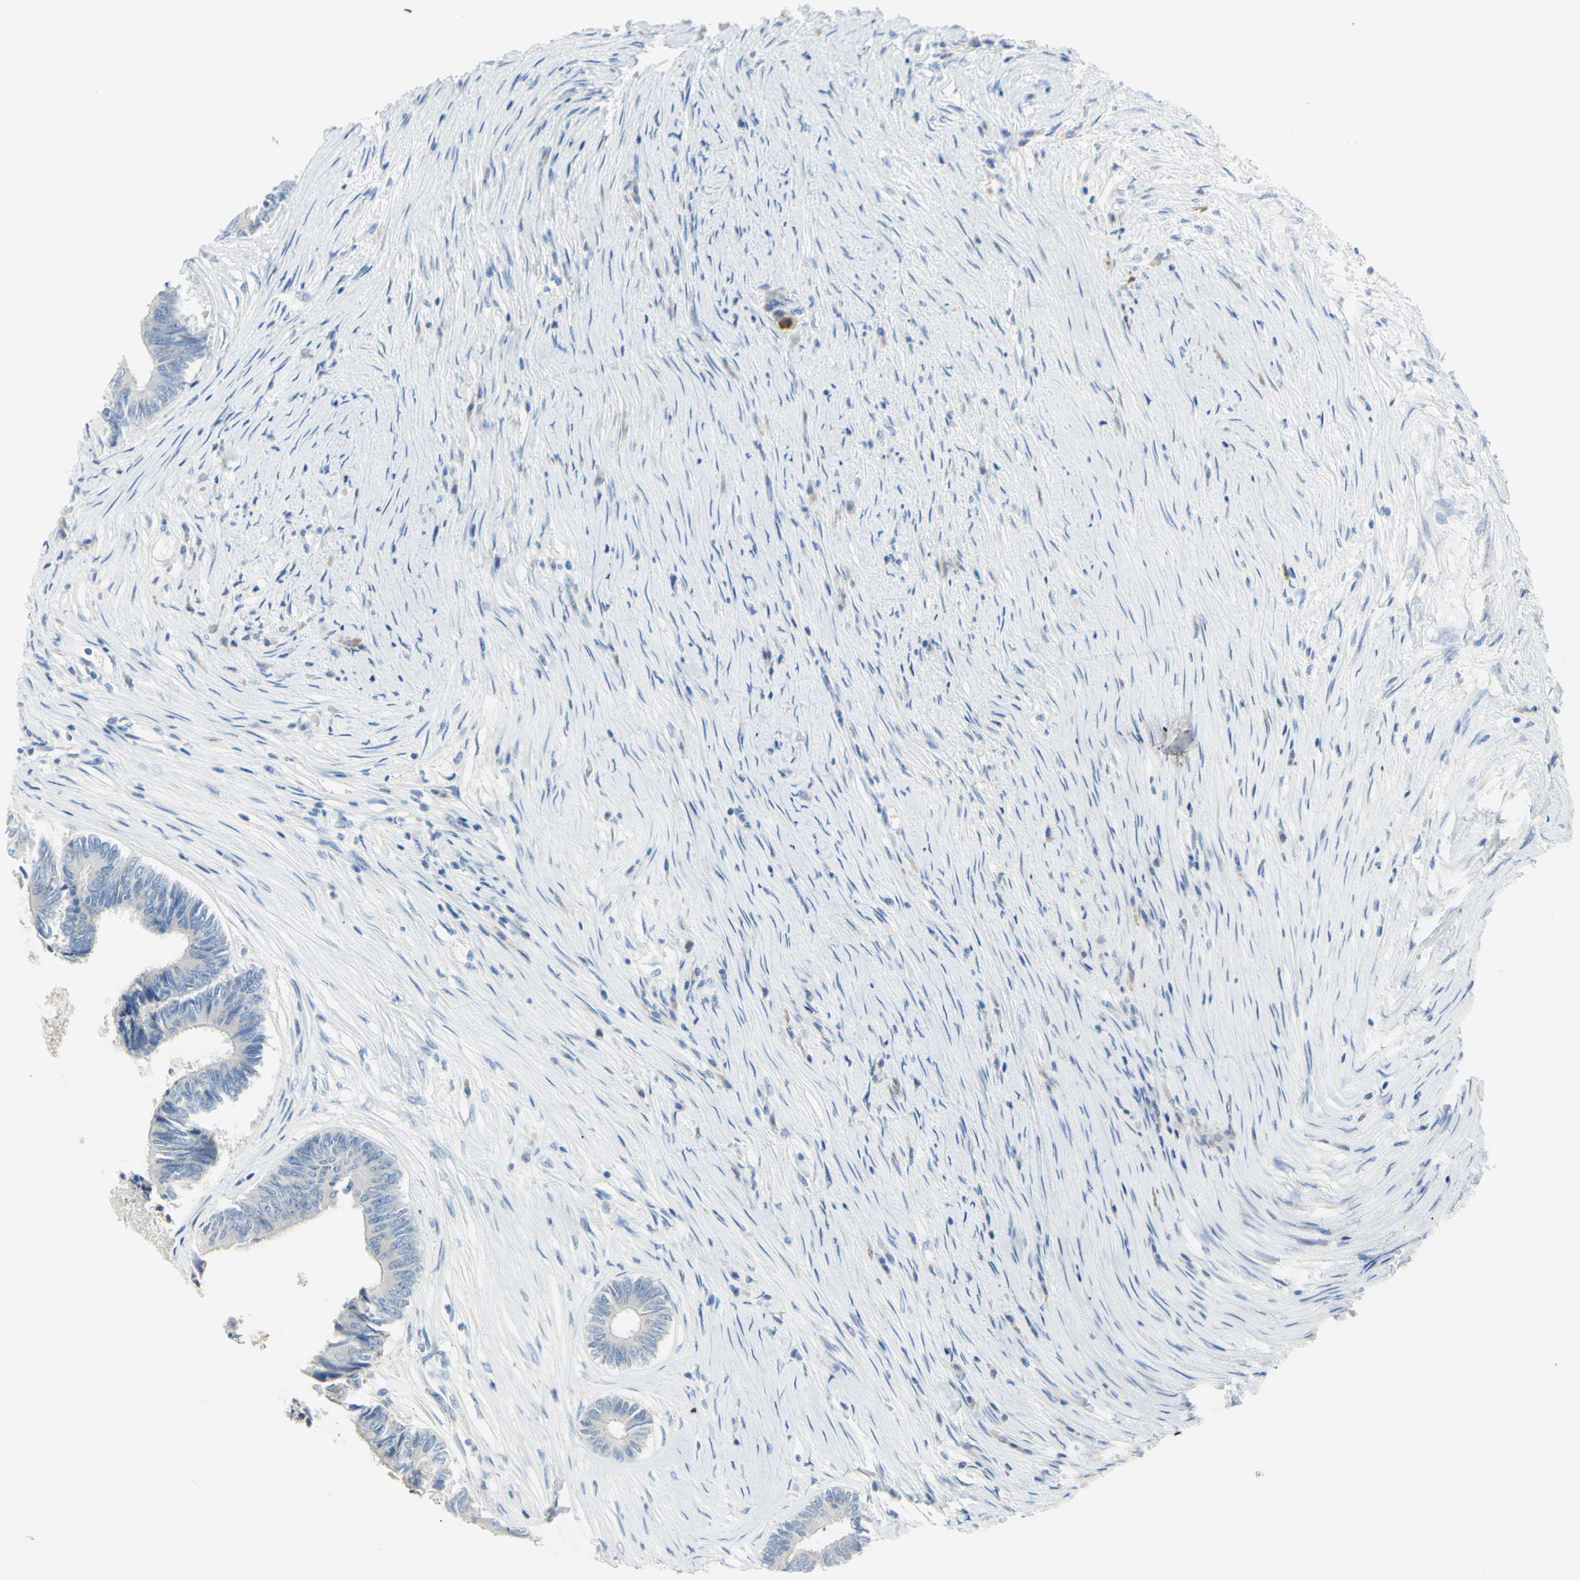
{"staining": {"intensity": "negative", "quantity": "none", "location": "none"}, "tissue": "colorectal cancer", "cell_type": "Tumor cells", "image_type": "cancer", "snomed": [{"axis": "morphology", "description": "Adenocarcinoma, NOS"}, {"axis": "topography", "description": "Rectum"}], "caption": "This image is of colorectal cancer stained with IHC to label a protein in brown with the nuclei are counter-stained blue. There is no staining in tumor cells.", "gene": "DCT", "patient": {"sex": "male", "age": 63}}